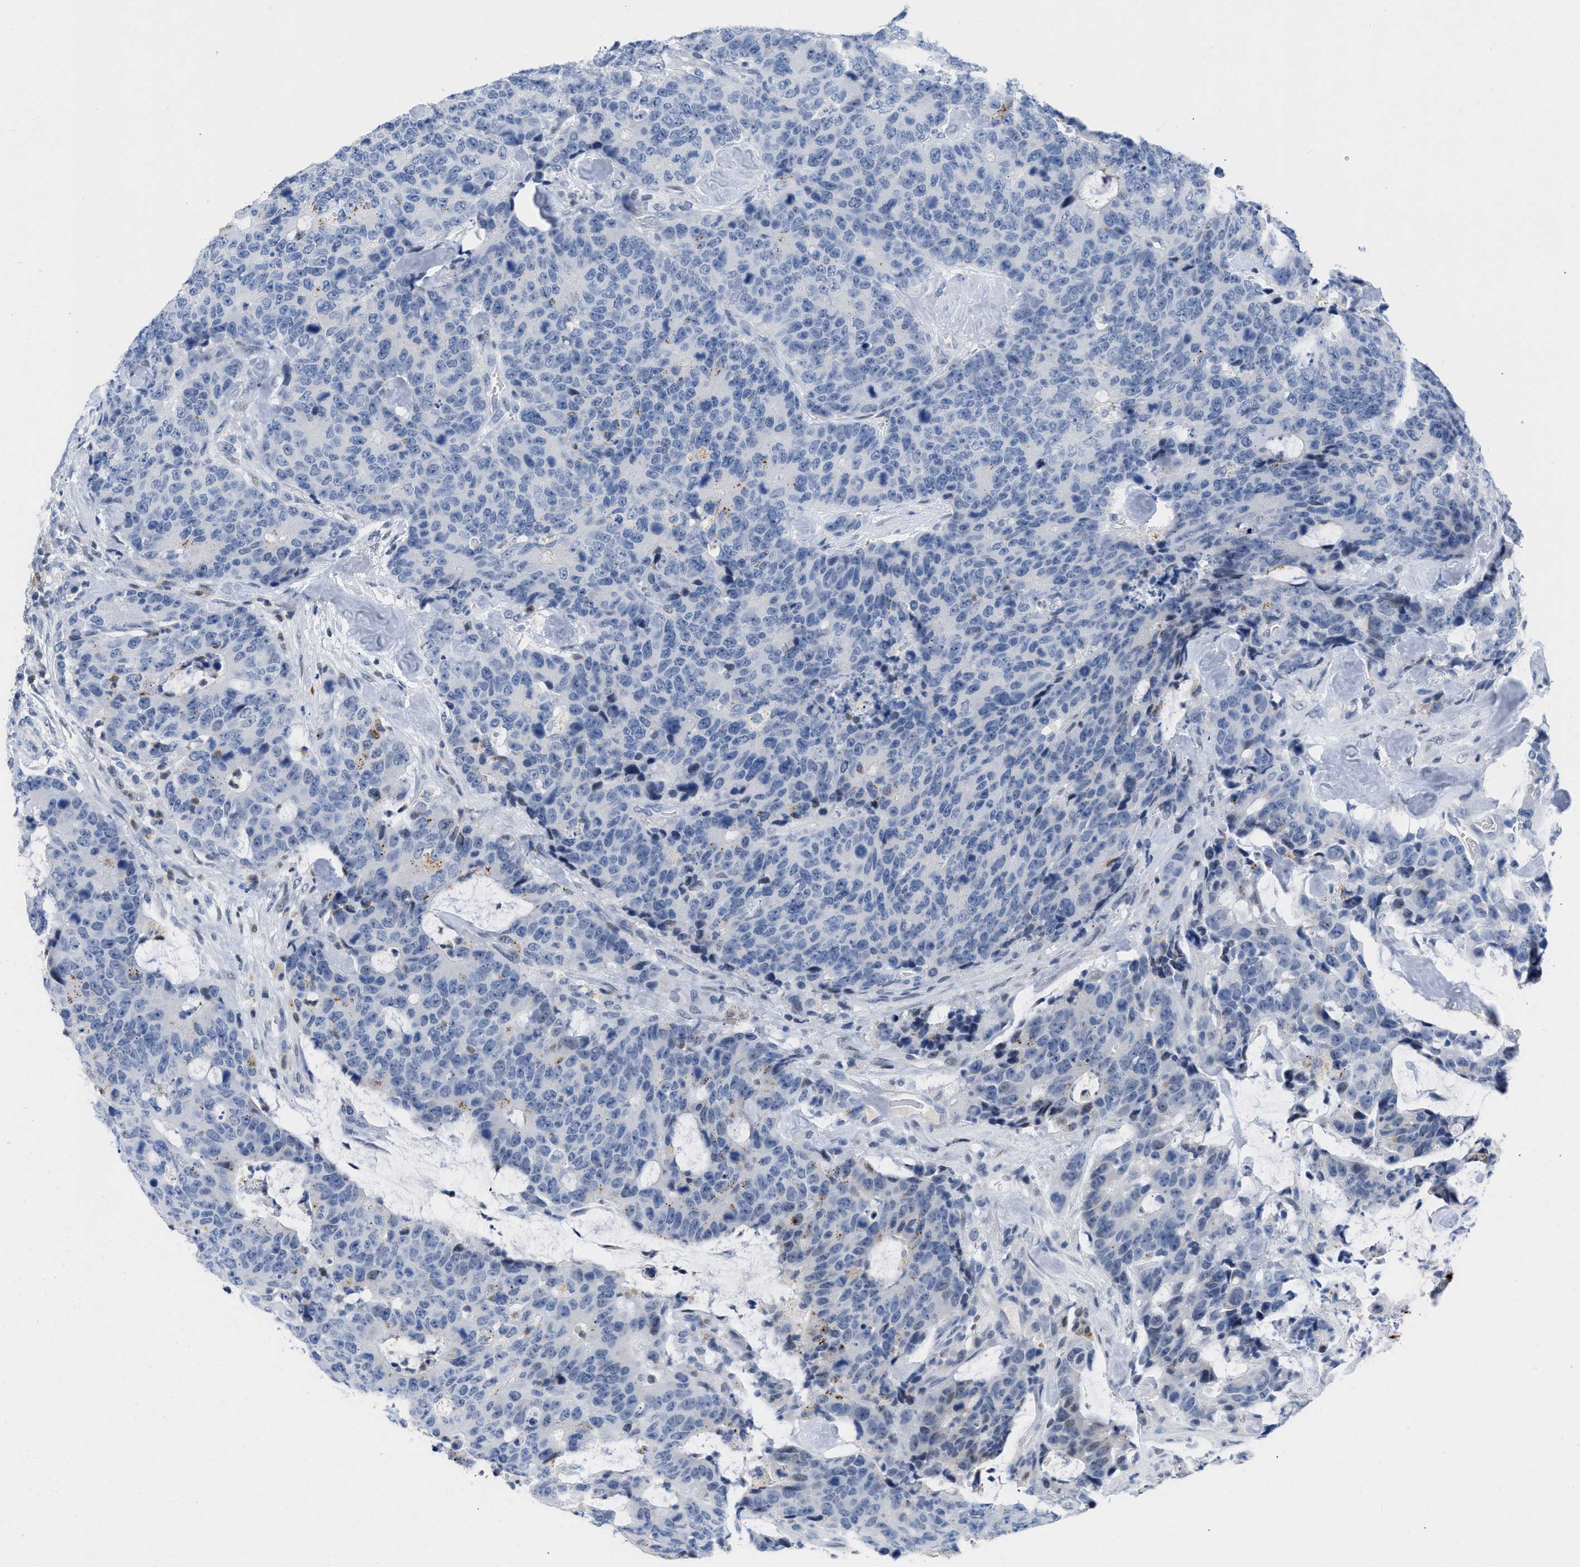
{"staining": {"intensity": "negative", "quantity": "none", "location": "none"}, "tissue": "colorectal cancer", "cell_type": "Tumor cells", "image_type": "cancer", "snomed": [{"axis": "morphology", "description": "Adenocarcinoma, NOS"}, {"axis": "topography", "description": "Colon"}], "caption": "The micrograph reveals no staining of tumor cells in colorectal cancer.", "gene": "BOLL", "patient": {"sex": "female", "age": 86}}